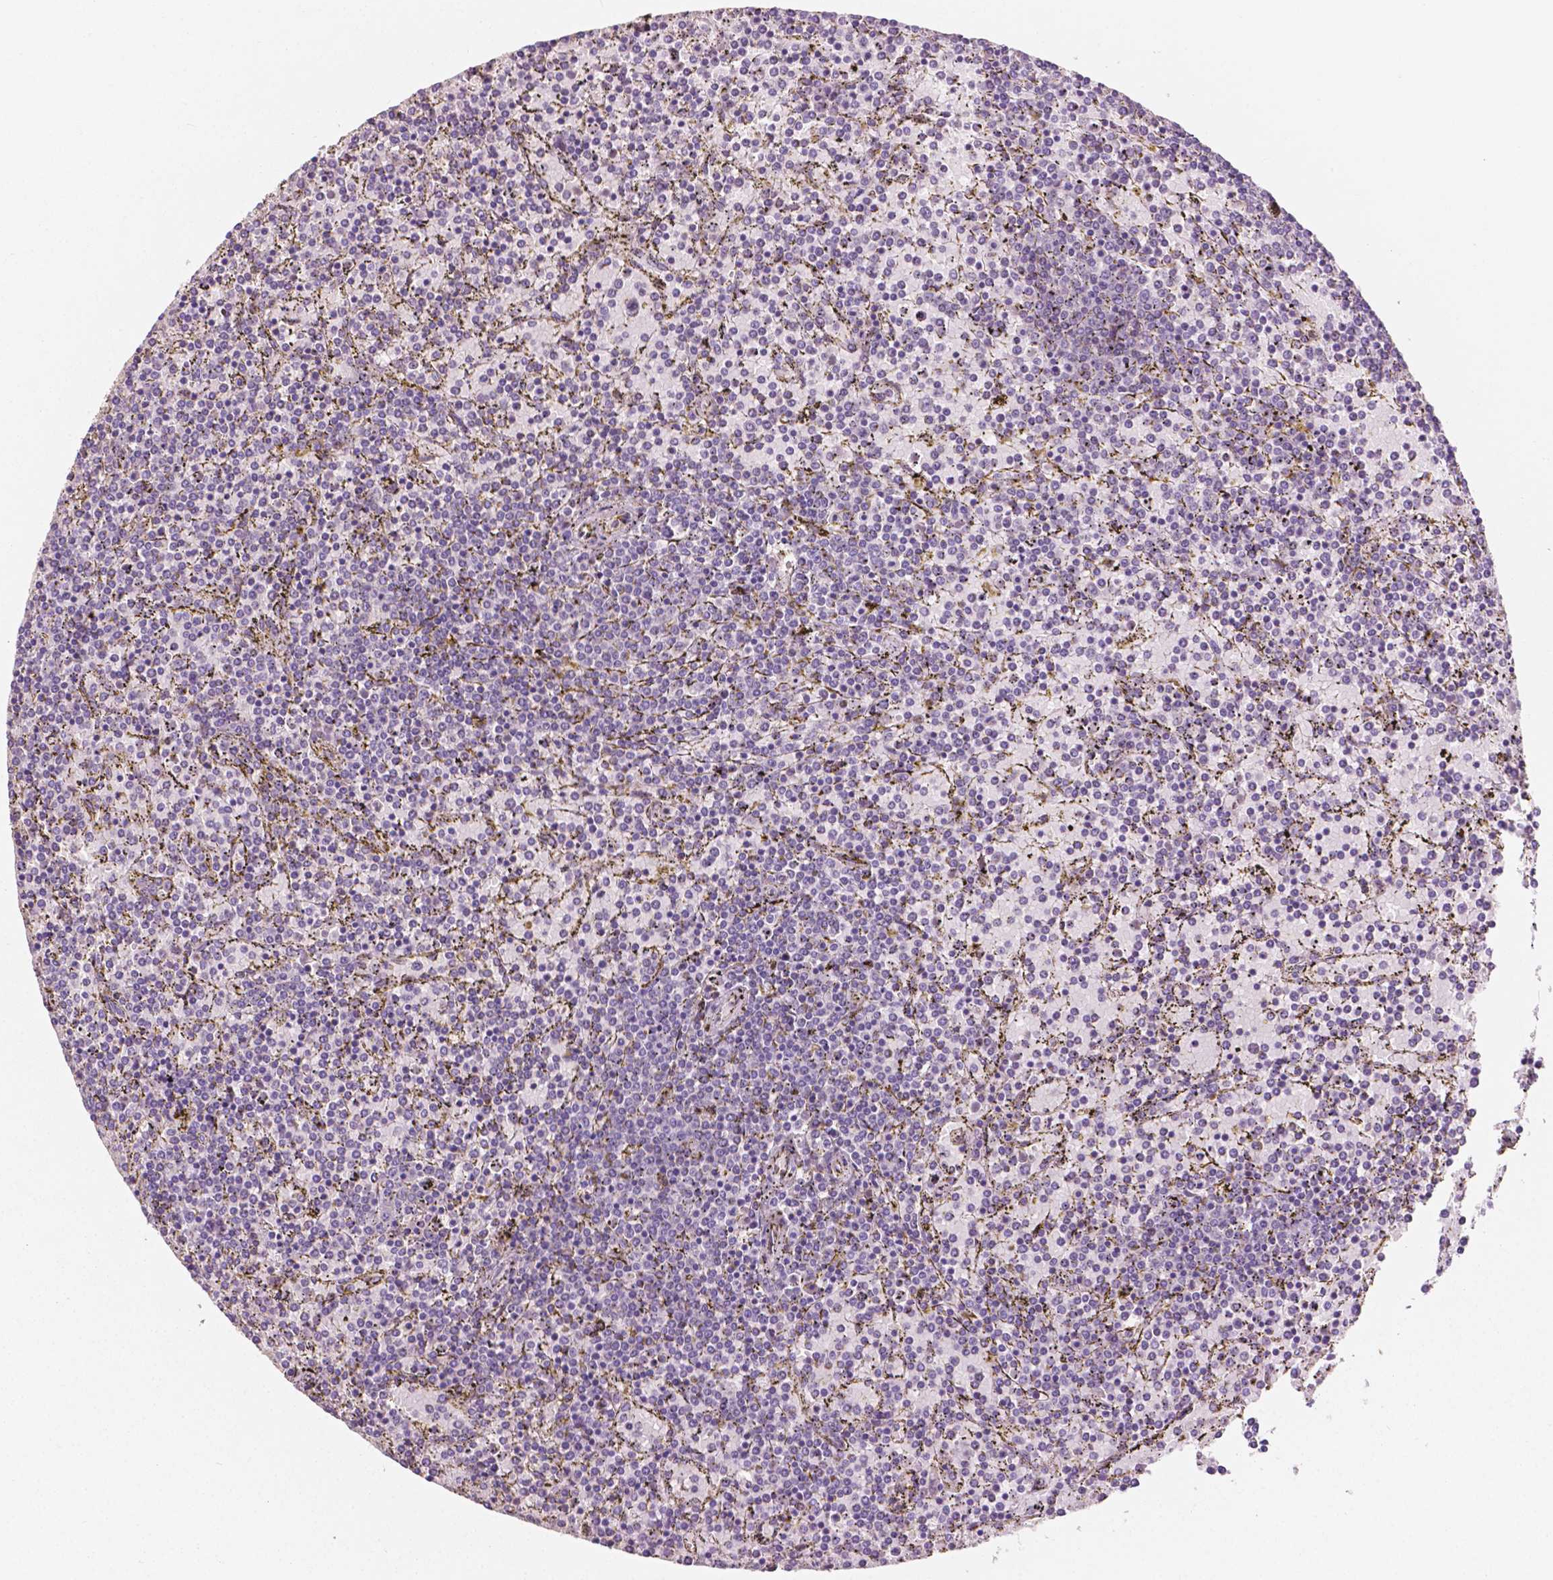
{"staining": {"intensity": "negative", "quantity": "none", "location": "none"}, "tissue": "lymphoma", "cell_type": "Tumor cells", "image_type": "cancer", "snomed": [{"axis": "morphology", "description": "Malignant lymphoma, non-Hodgkin's type, Low grade"}, {"axis": "topography", "description": "Spleen"}], "caption": "Malignant lymphoma, non-Hodgkin's type (low-grade) stained for a protein using immunohistochemistry demonstrates no staining tumor cells.", "gene": "EBAG9", "patient": {"sex": "female", "age": 77}}